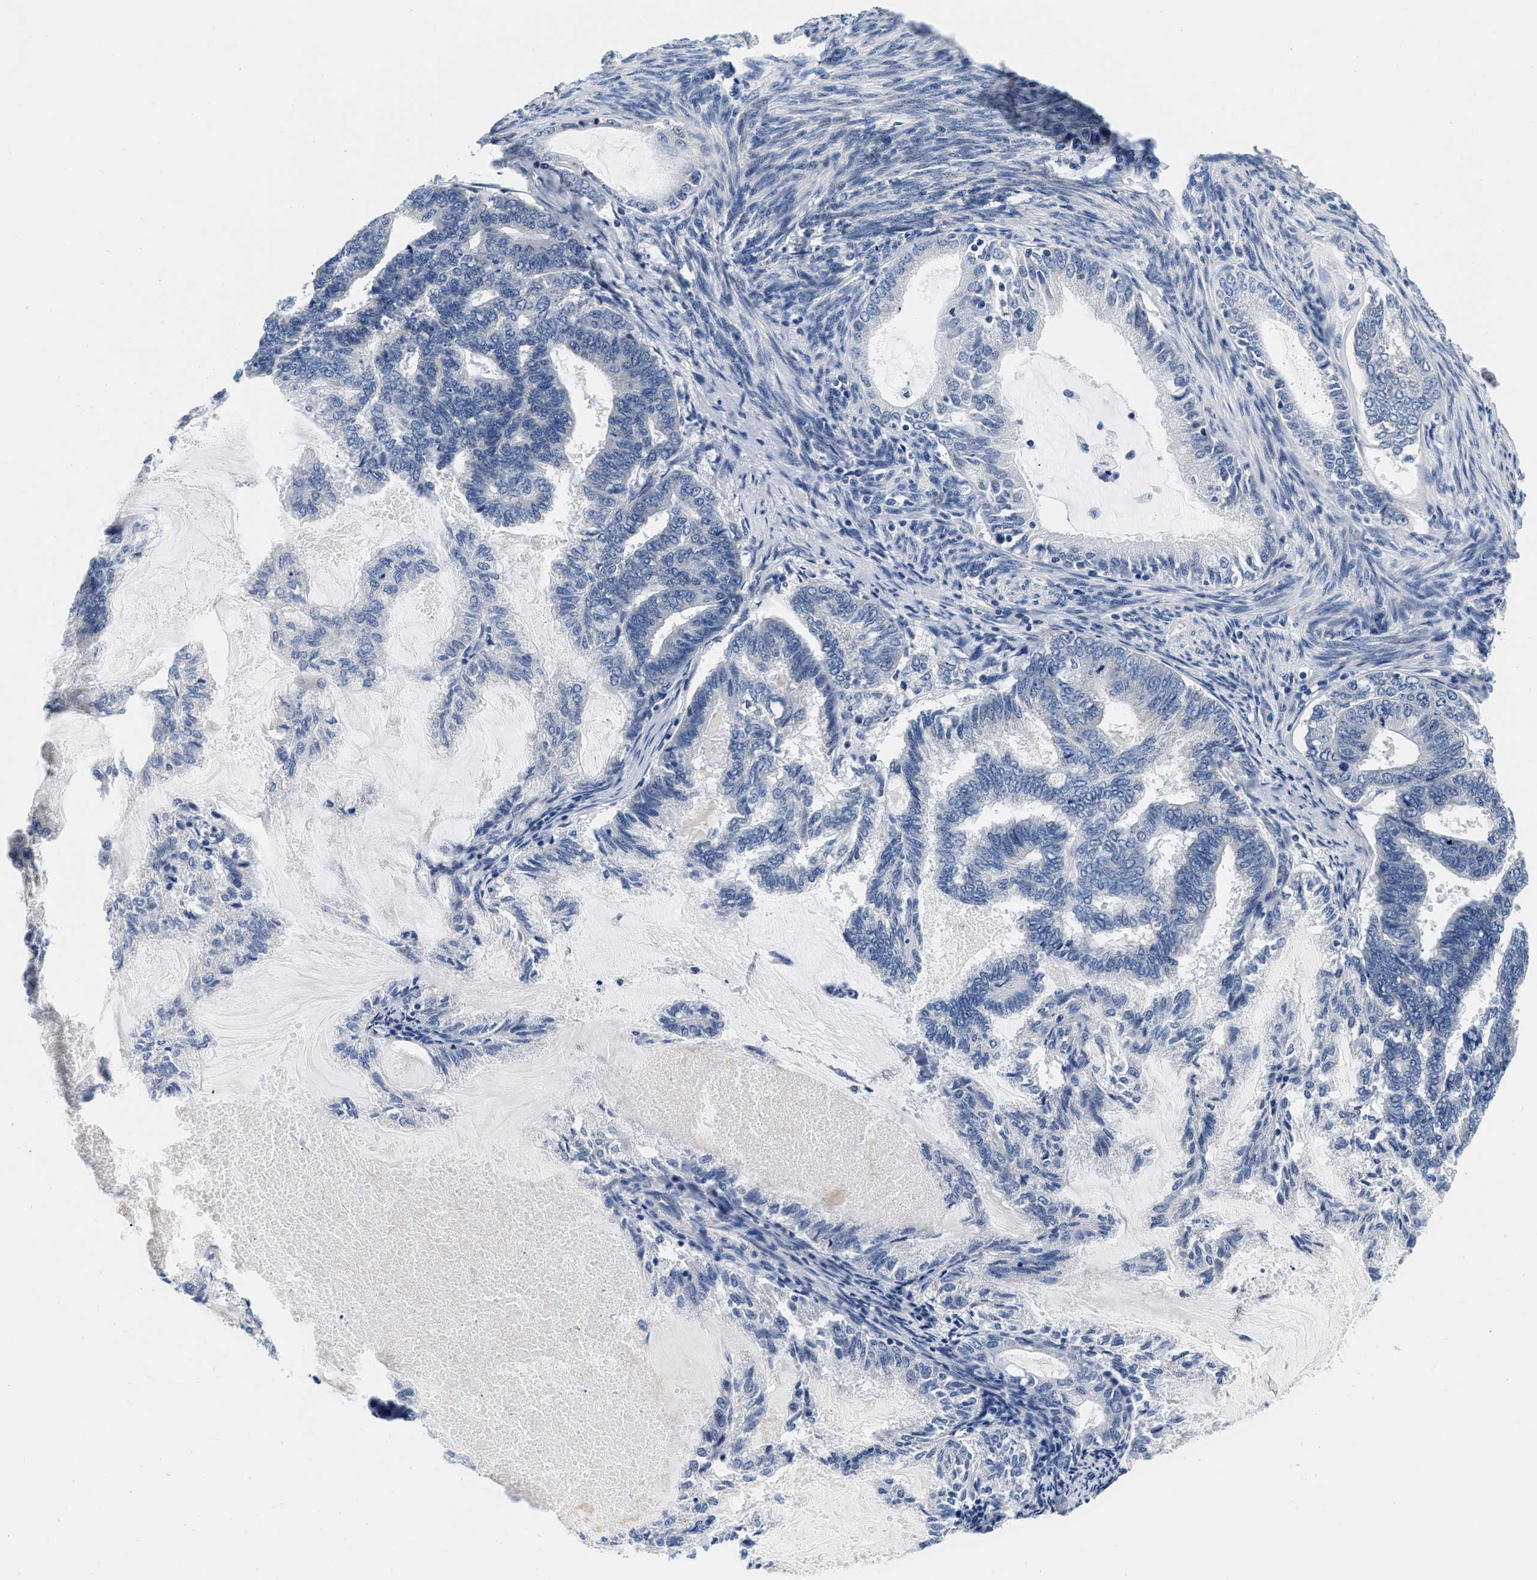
{"staining": {"intensity": "negative", "quantity": "none", "location": "none"}, "tissue": "endometrial cancer", "cell_type": "Tumor cells", "image_type": "cancer", "snomed": [{"axis": "morphology", "description": "Adenocarcinoma, NOS"}, {"axis": "topography", "description": "Endometrium"}], "caption": "IHC photomicrograph of neoplastic tissue: endometrial adenocarcinoma stained with DAB (3,3'-diaminobenzidine) exhibits no significant protein staining in tumor cells. Brightfield microscopy of immunohistochemistry stained with DAB (3,3'-diaminobenzidine) (brown) and hematoxylin (blue), captured at high magnification.", "gene": "PDP1", "patient": {"sex": "female", "age": 86}}